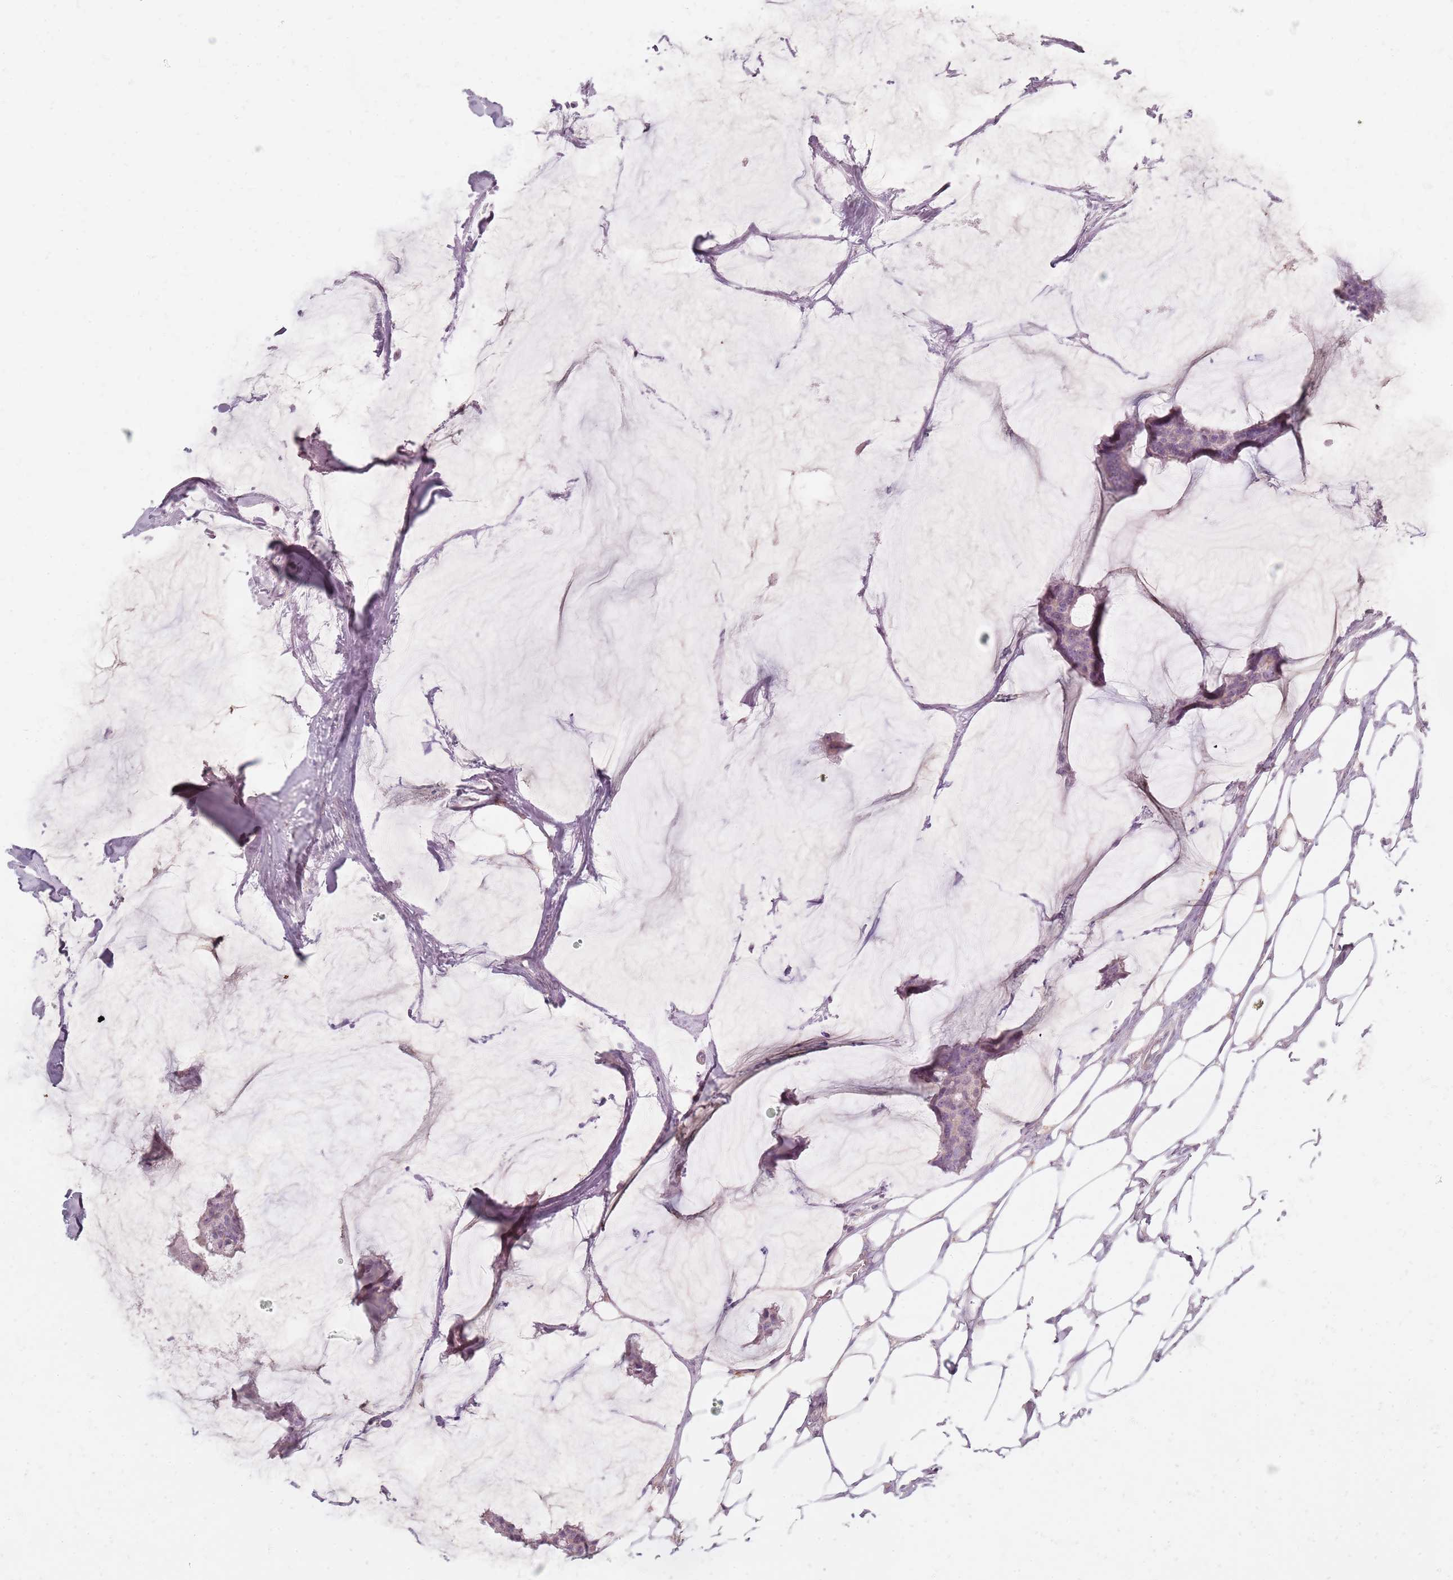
{"staining": {"intensity": "negative", "quantity": "none", "location": "none"}, "tissue": "breast cancer", "cell_type": "Tumor cells", "image_type": "cancer", "snomed": [{"axis": "morphology", "description": "Duct carcinoma"}, {"axis": "topography", "description": "Breast"}], "caption": "Tumor cells are negative for brown protein staining in breast cancer (invasive ductal carcinoma). (DAB immunohistochemistry, high magnification).", "gene": "SYNGR3", "patient": {"sex": "female", "age": 93}}